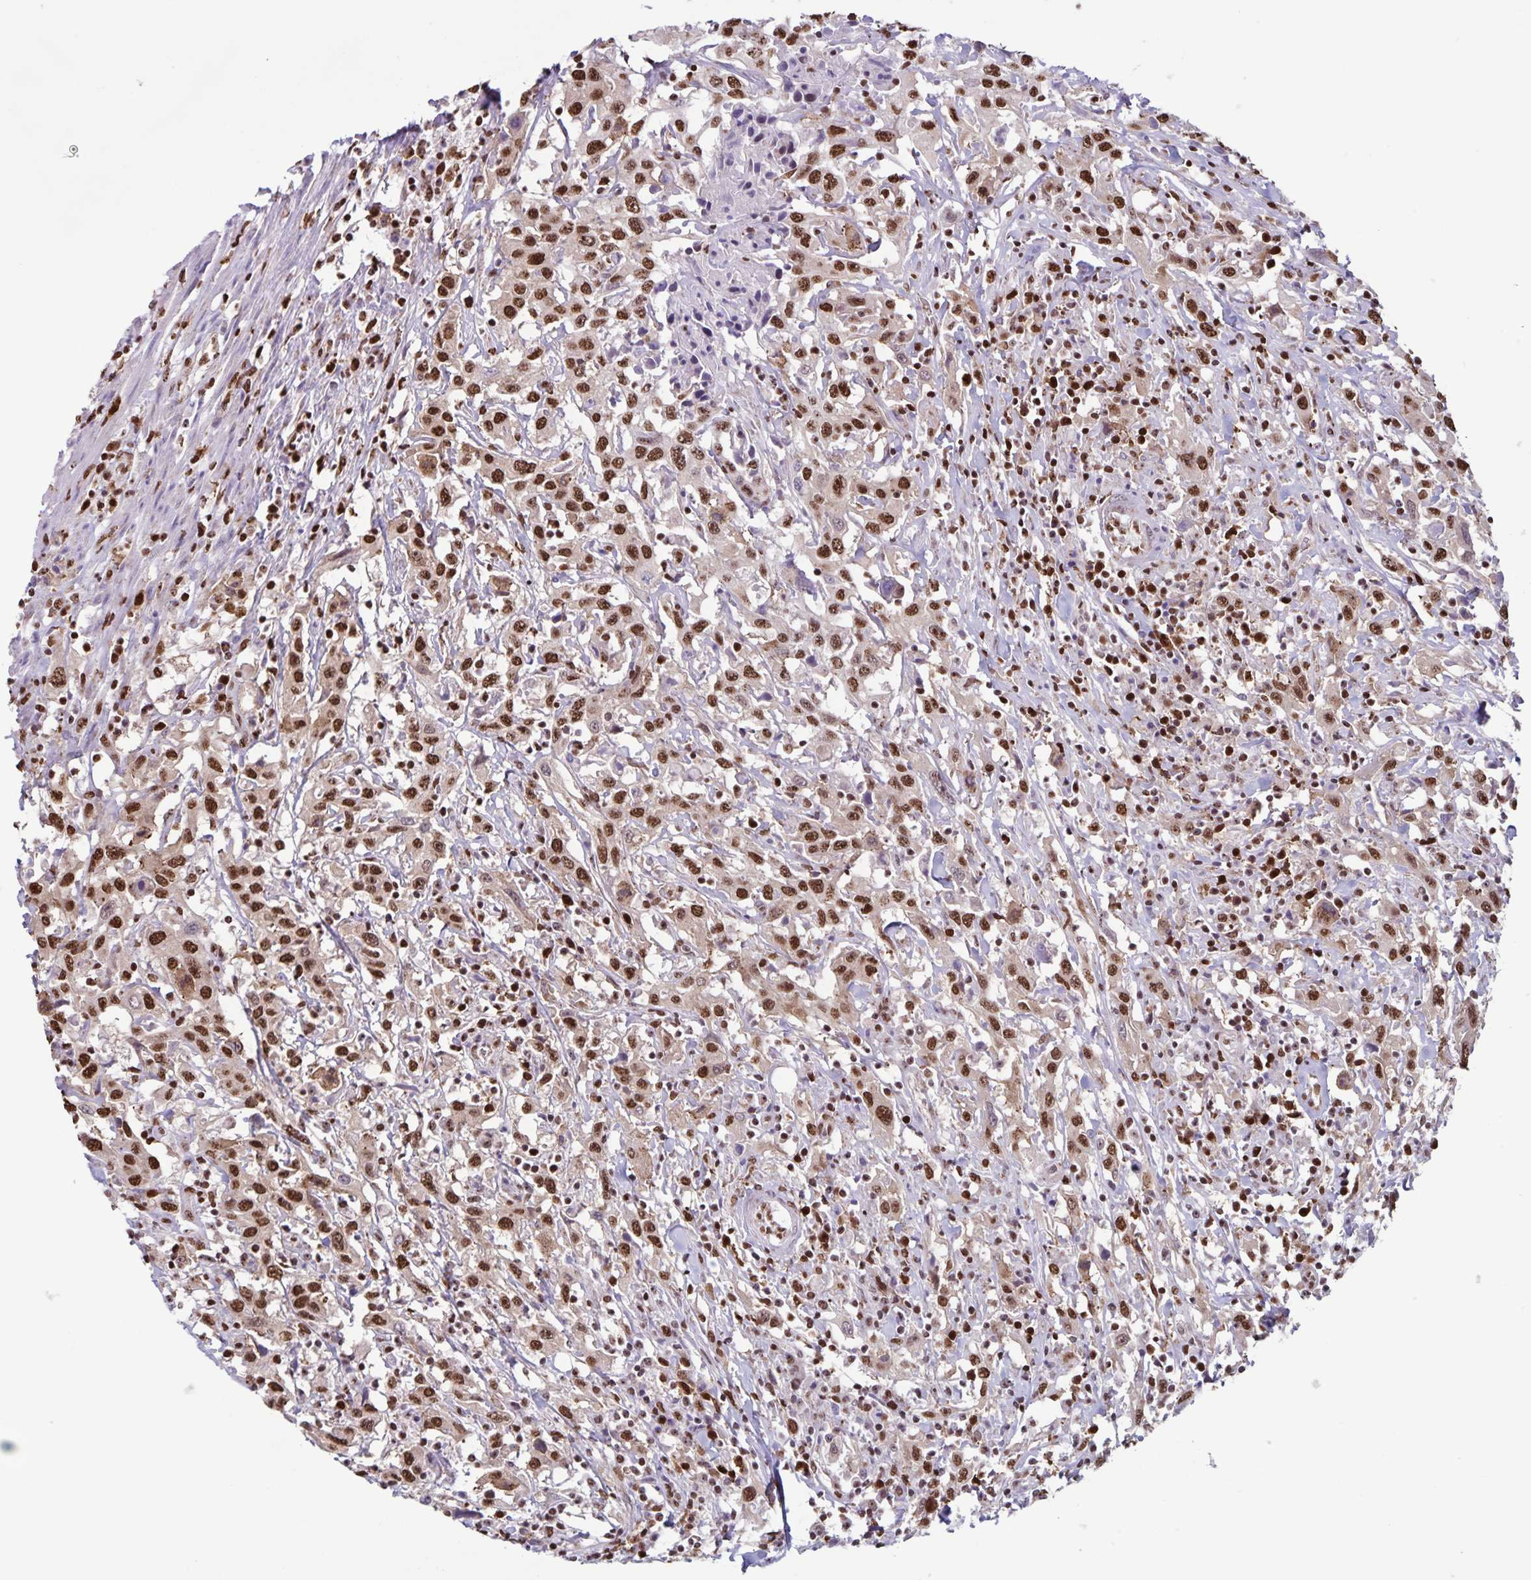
{"staining": {"intensity": "strong", "quantity": ">75%", "location": "nuclear"}, "tissue": "urothelial cancer", "cell_type": "Tumor cells", "image_type": "cancer", "snomed": [{"axis": "morphology", "description": "Urothelial carcinoma, High grade"}, {"axis": "topography", "description": "Urinary bladder"}], "caption": "Urothelial cancer stained for a protein shows strong nuclear positivity in tumor cells.", "gene": "DUT", "patient": {"sex": "male", "age": 61}}